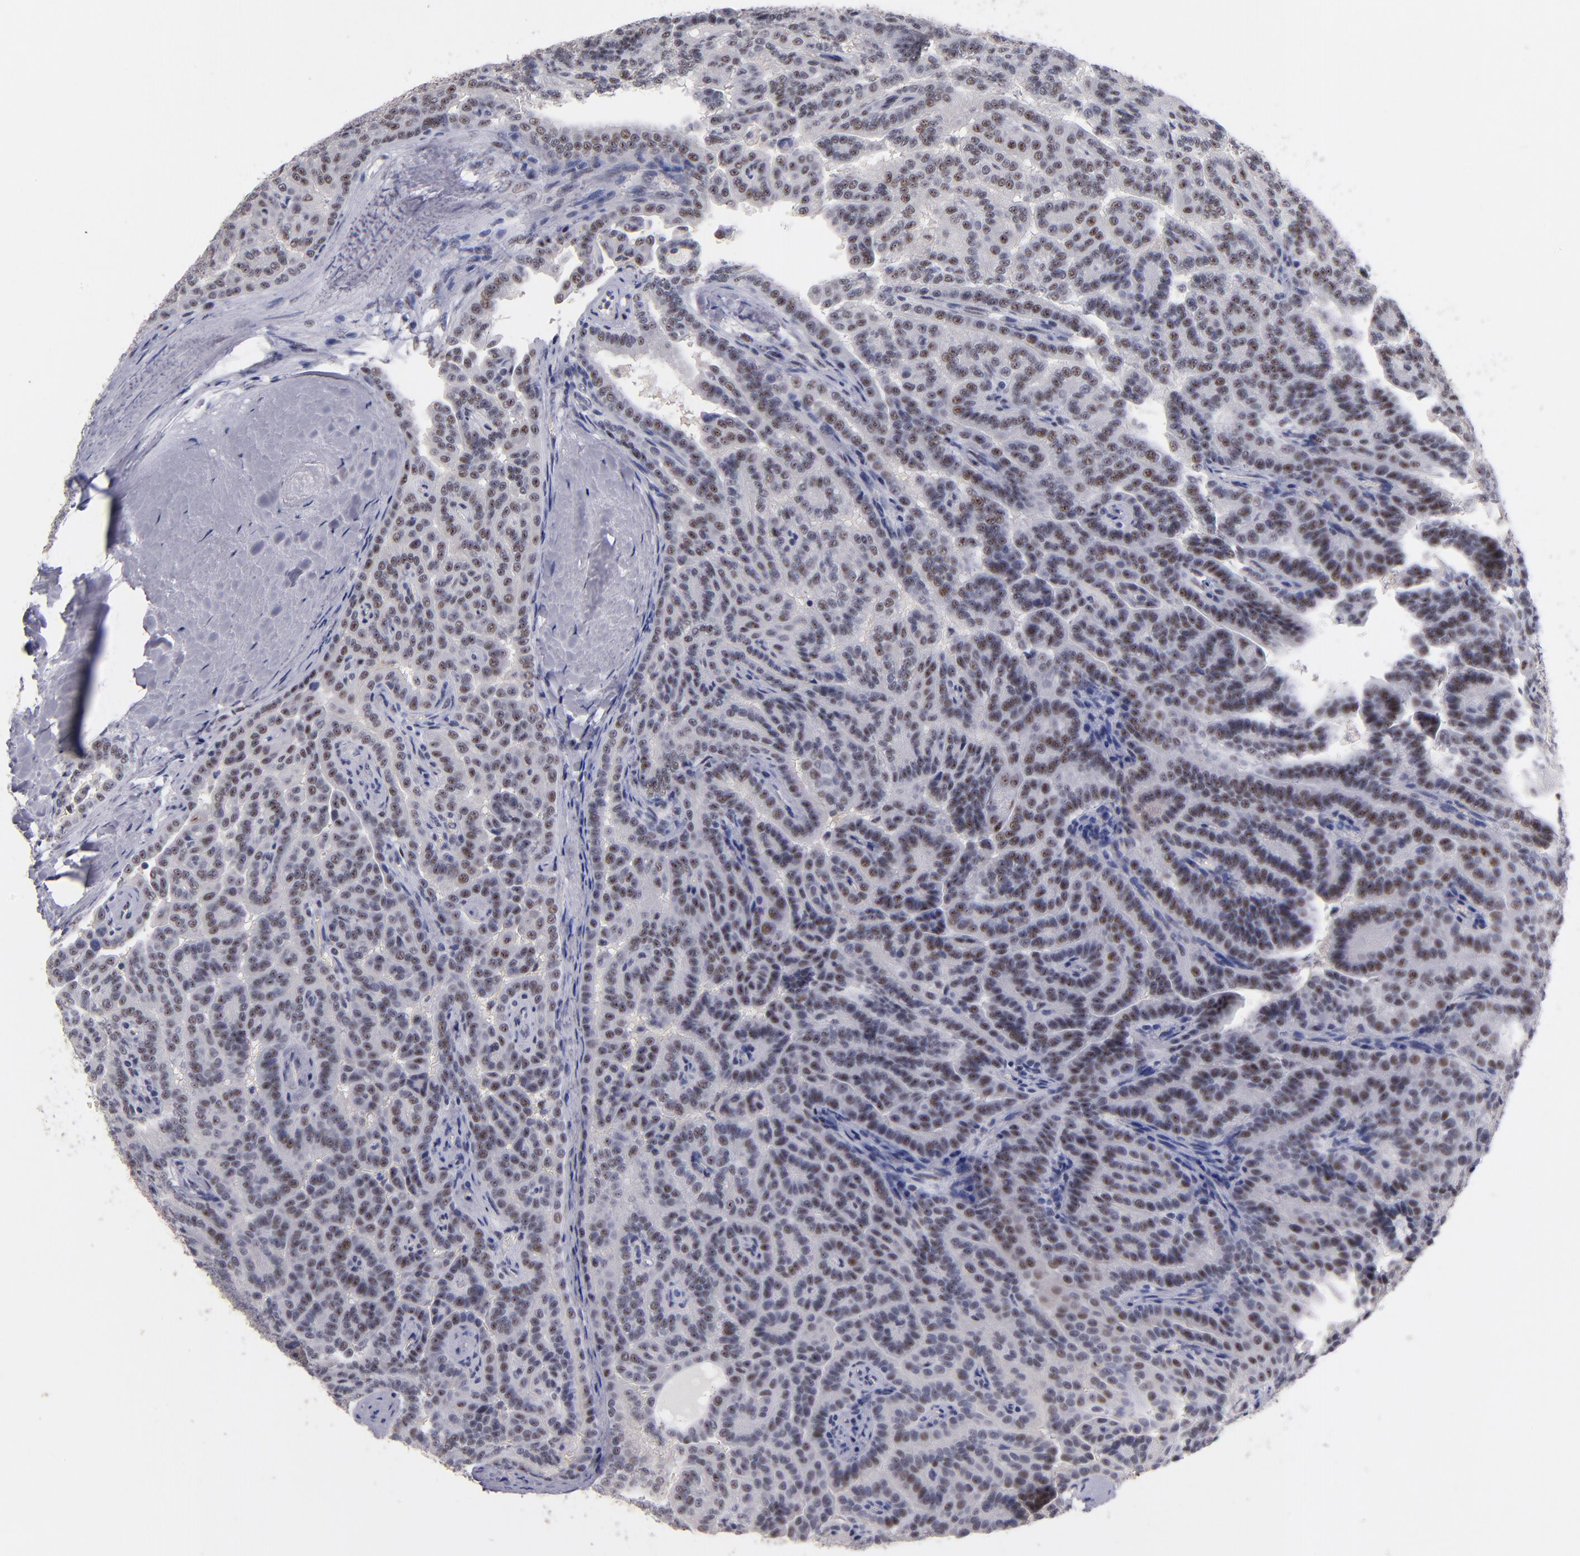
{"staining": {"intensity": "moderate", "quantity": "25%-75%", "location": "nuclear"}, "tissue": "renal cancer", "cell_type": "Tumor cells", "image_type": "cancer", "snomed": [{"axis": "morphology", "description": "Adenocarcinoma, NOS"}, {"axis": "topography", "description": "Kidney"}], "caption": "High-magnification brightfield microscopy of renal cancer (adenocarcinoma) stained with DAB (3,3'-diaminobenzidine) (brown) and counterstained with hematoxylin (blue). tumor cells exhibit moderate nuclear staining is appreciated in approximately25%-75% of cells.", "gene": "RAF1", "patient": {"sex": "male", "age": 61}}